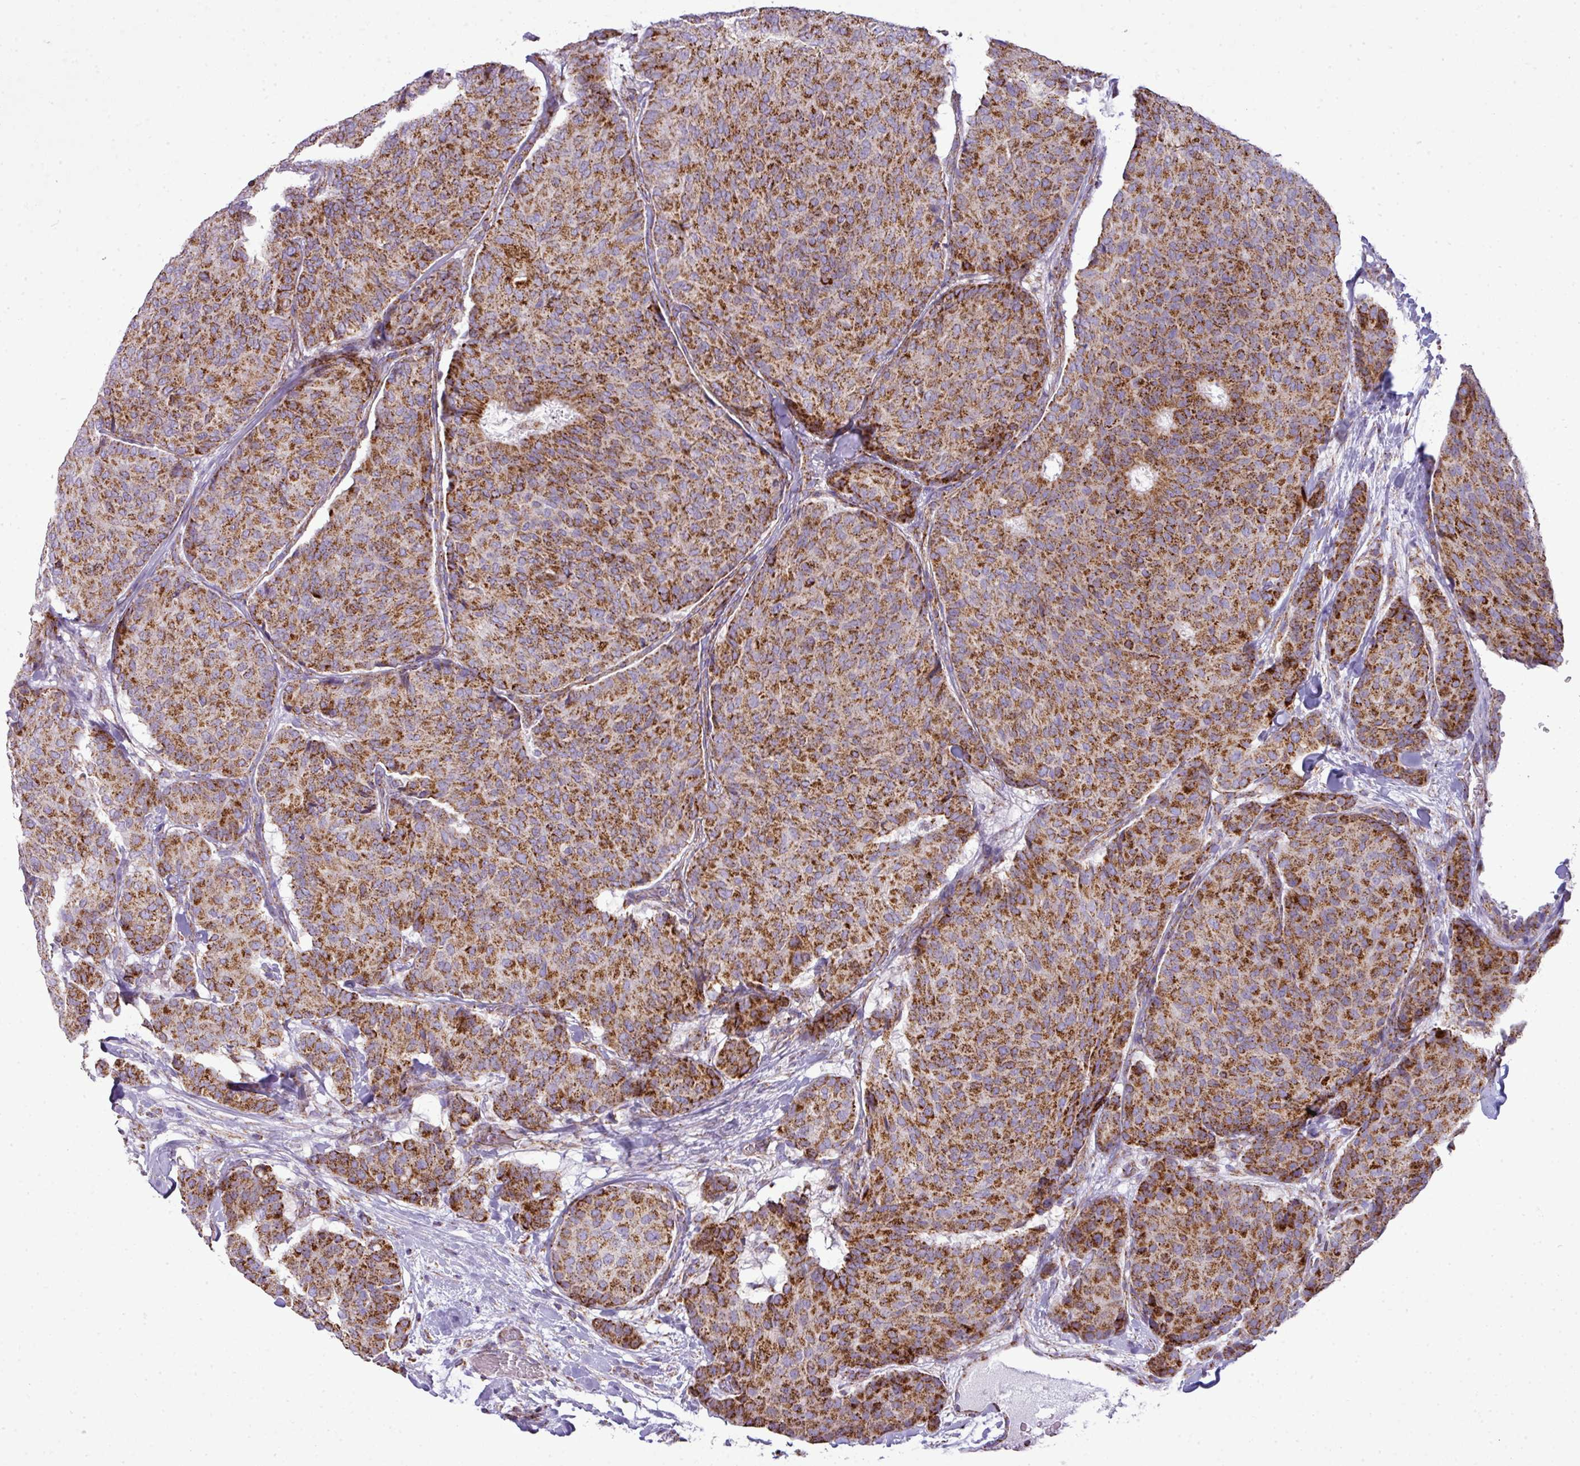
{"staining": {"intensity": "strong", "quantity": ">75%", "location": "cytoplasmic/membranous"}, "tissue": "breast cancer", "cell_type": "Tumor cells", "image_type": "cancer", "snomed": [{"axis": "morphology", "description": "Duct carcinoma"}, {"axis": "topography", "description": "Breast"}], "caption": "Immunohistochemical staining of human breast cancer shows high levels of strong cytoplasmic/membranous protein positivity in about >75% of tumor cells.", "gene": "ZNF81", "patient": {"sex": "female", "age": 75}}